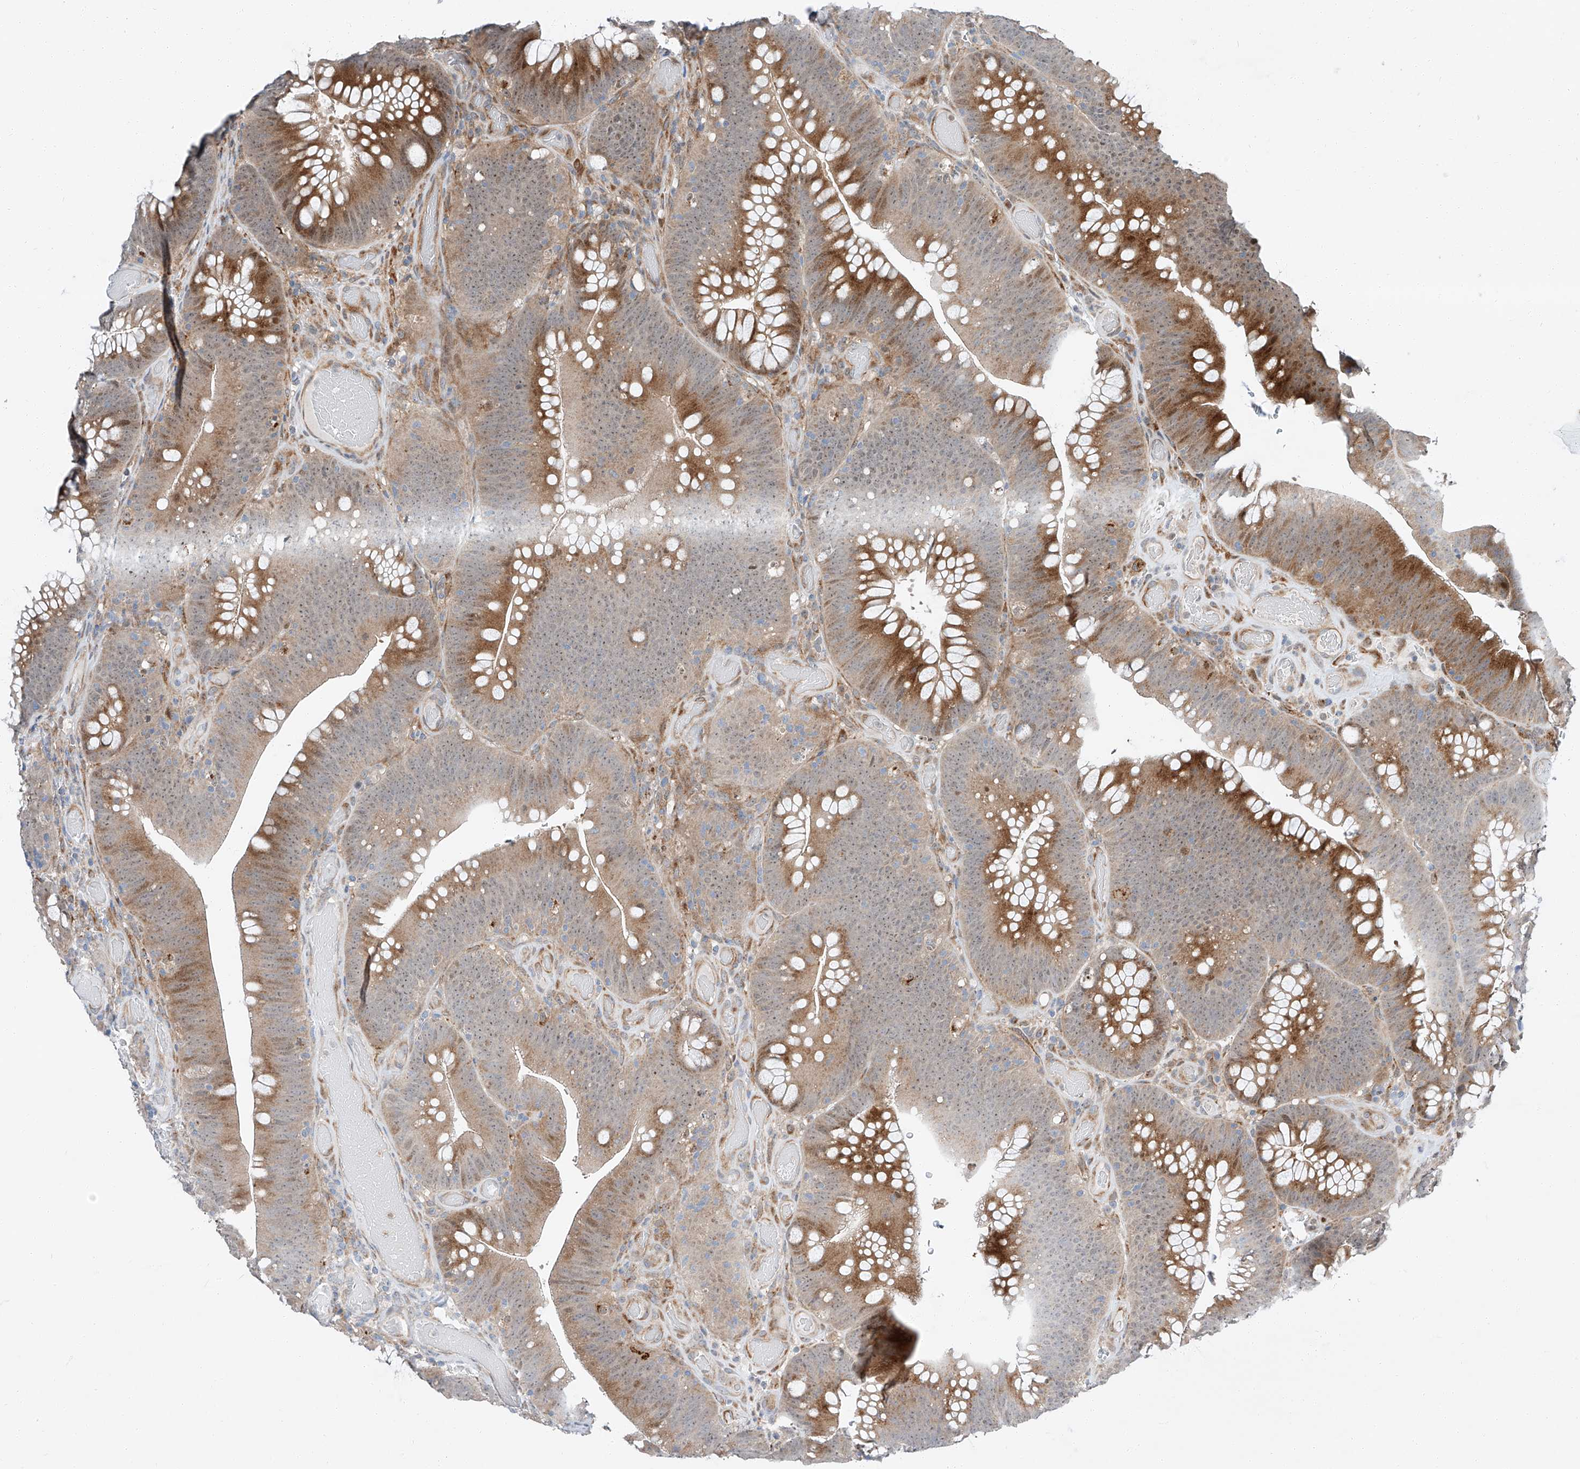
{"staining": {"intensity": "moderate", "quantity": ">75%", "location": "cytoplasmic/membranous,nuclear"}, "tissue": "colorectal cancer", "cell_type": "Tumor cells", "image_type": "cancer", "snomed": [{"axis": "morphology", "description": "Normal tissue, NOS"}, {"axis": "topography", "description": "Colon"}], "caption": "Colorectal cancer stained for a protein shows moderate cytoplasmic/membranous and nuclear positivity in tumor cells.", "gene": "CLDND1", "patient": {"sex": "female", "age": 82}}